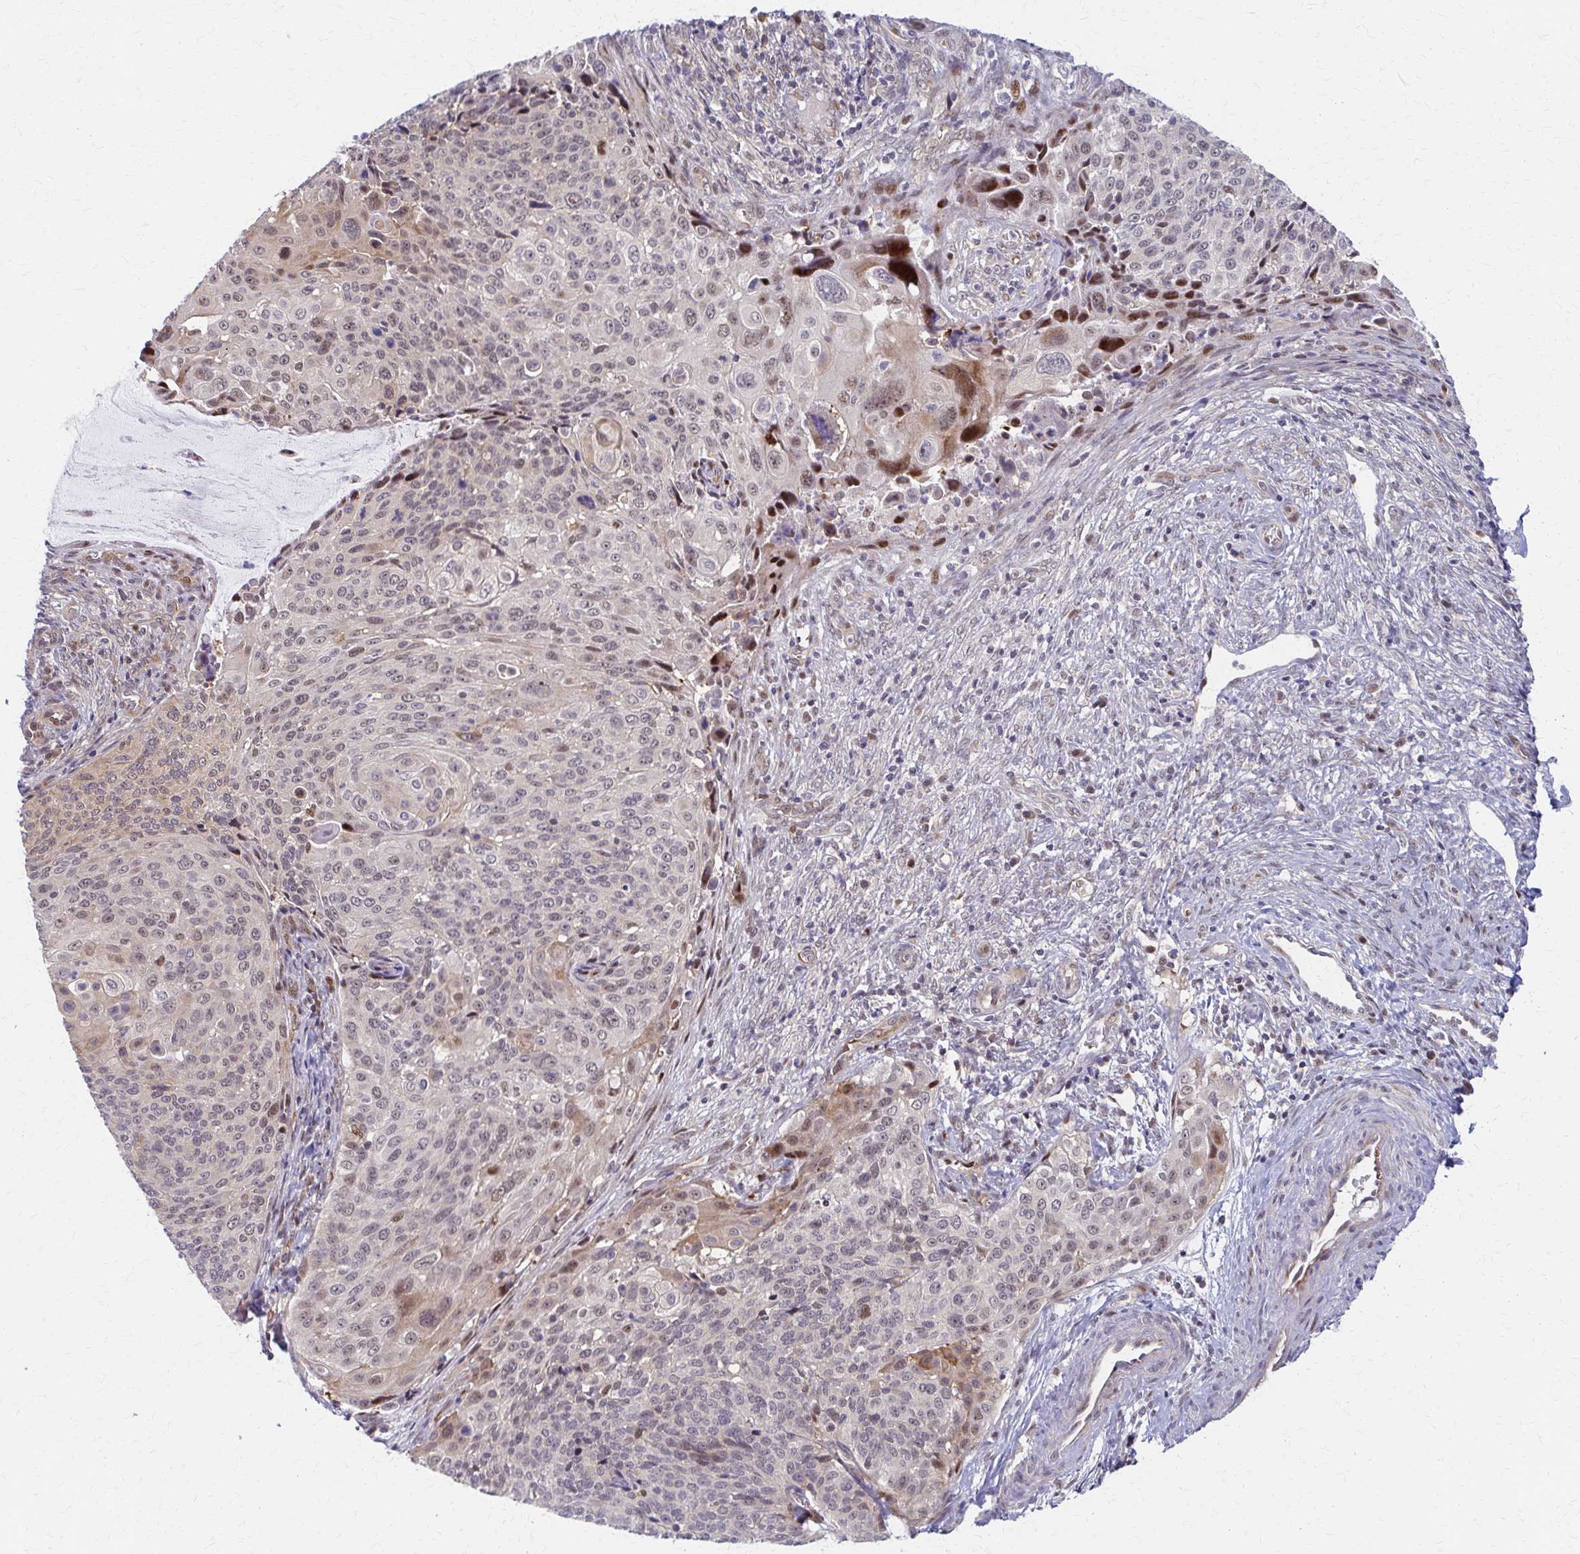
{"staining": {"intensity": "moderate", "quantity": "<25%", "location": "nuclear"}, "tissue": "cervical cancer", "cell_type": "Tumor cells", "image_type": "cancer", "snomed": [{"axis": "morphology", "description": "Squamous cell carcinoma, NOS"}, {"axis": "topography", "description": "Cervix"}], "caption": "Protein analysis of cervical cancer tissue demonstrates moderate nuclear staining in about <25% of tumor cells.", "gene": "PSMD7", "patient": {"sex": "female", "age": 49}}